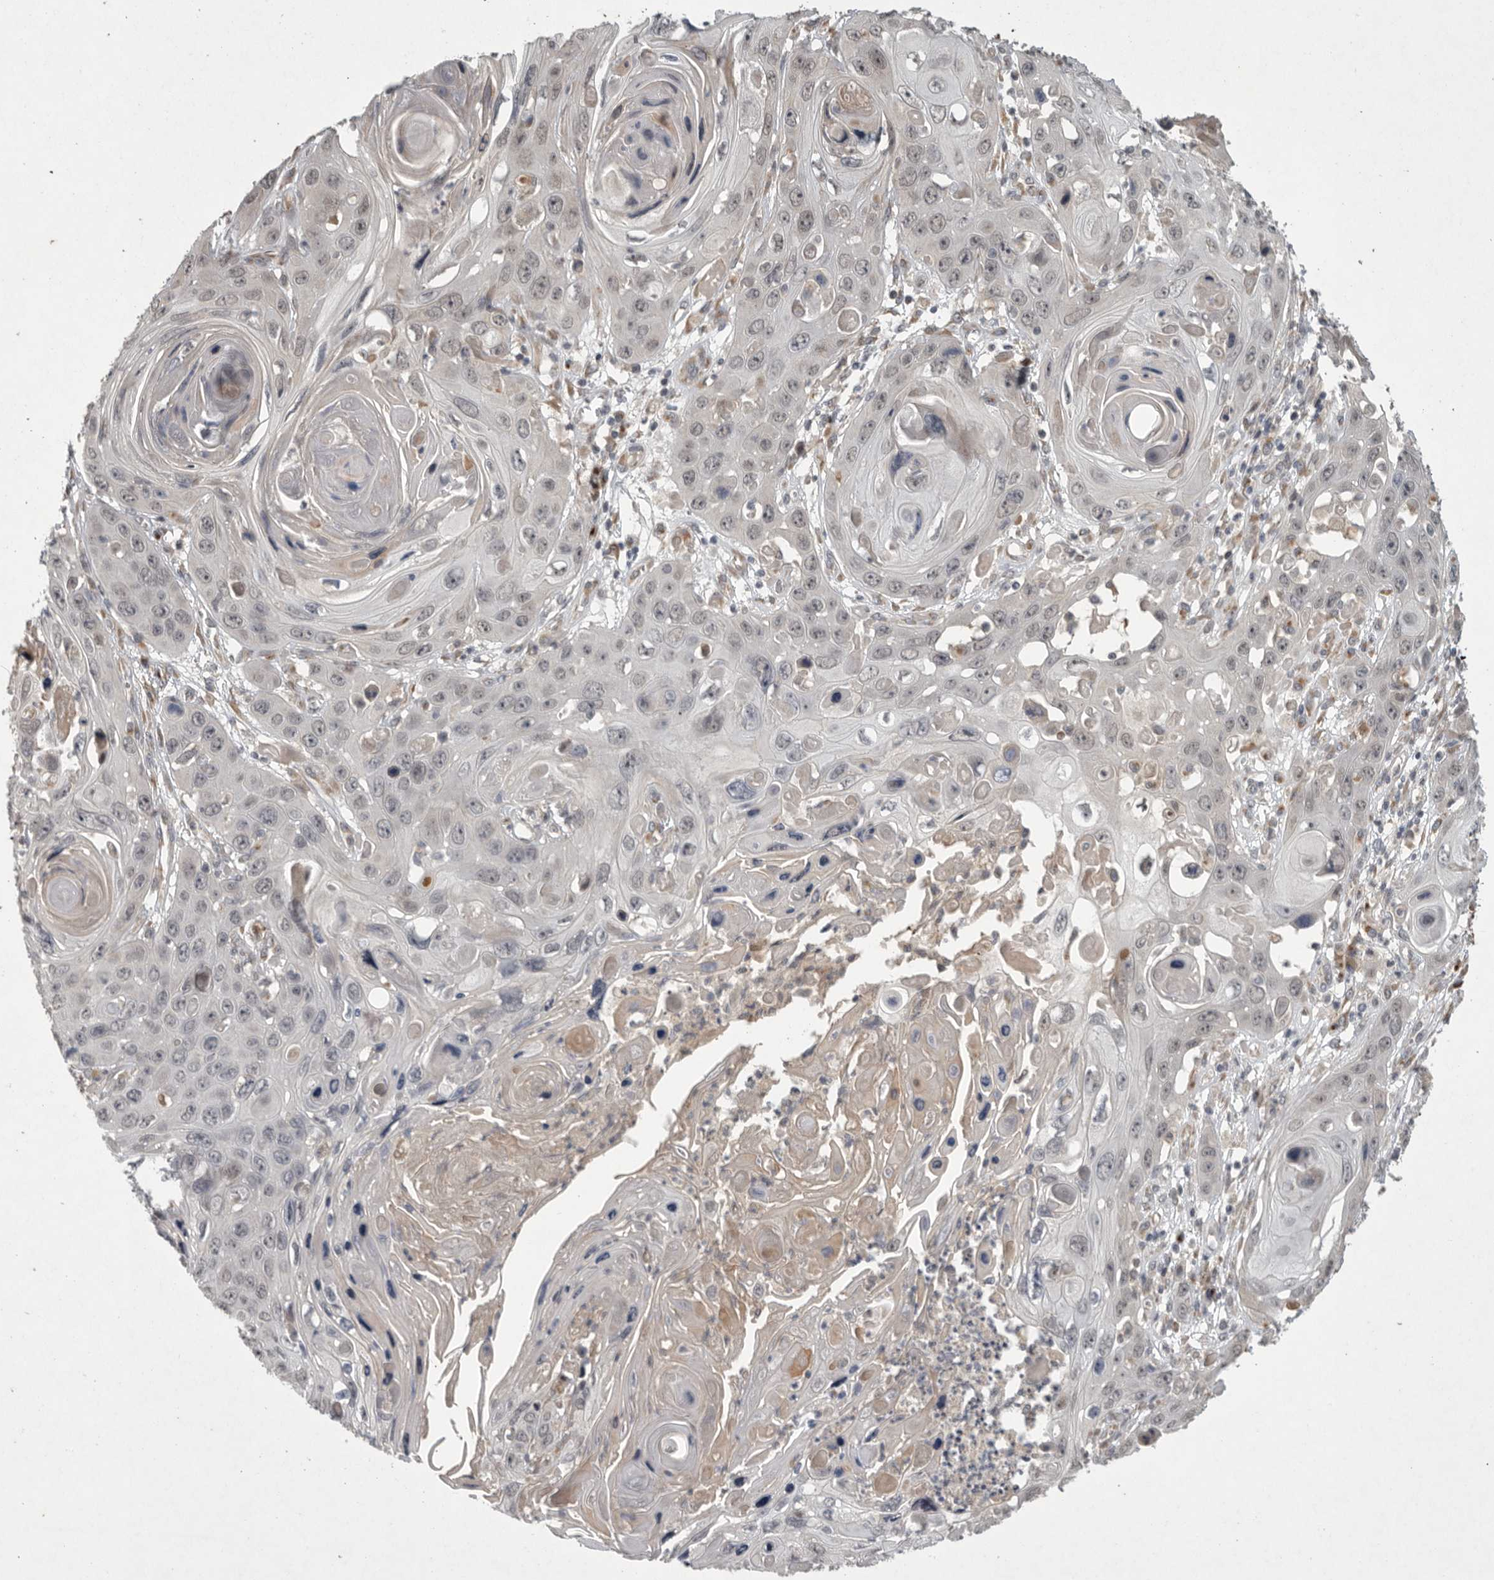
{"staining": {"intensity": "weak", "quantity": "<25%", "location": "nuclear"}, "tissue": "skin cancer", "cell_type": "Tumor cells", "image_type": "cancer", "snomed": [{"axis": "morphology", "description": "Squamous cell carcinoma, NOS"}, {"axis": "topography", "description": "Skin"}], "caption": "This is an immunohistochemistry micrograph of human skin cancer. There is no expression in tumor cells.", "gene": "MAN2A1", "patient": {"sex": "male", "age": 55}}